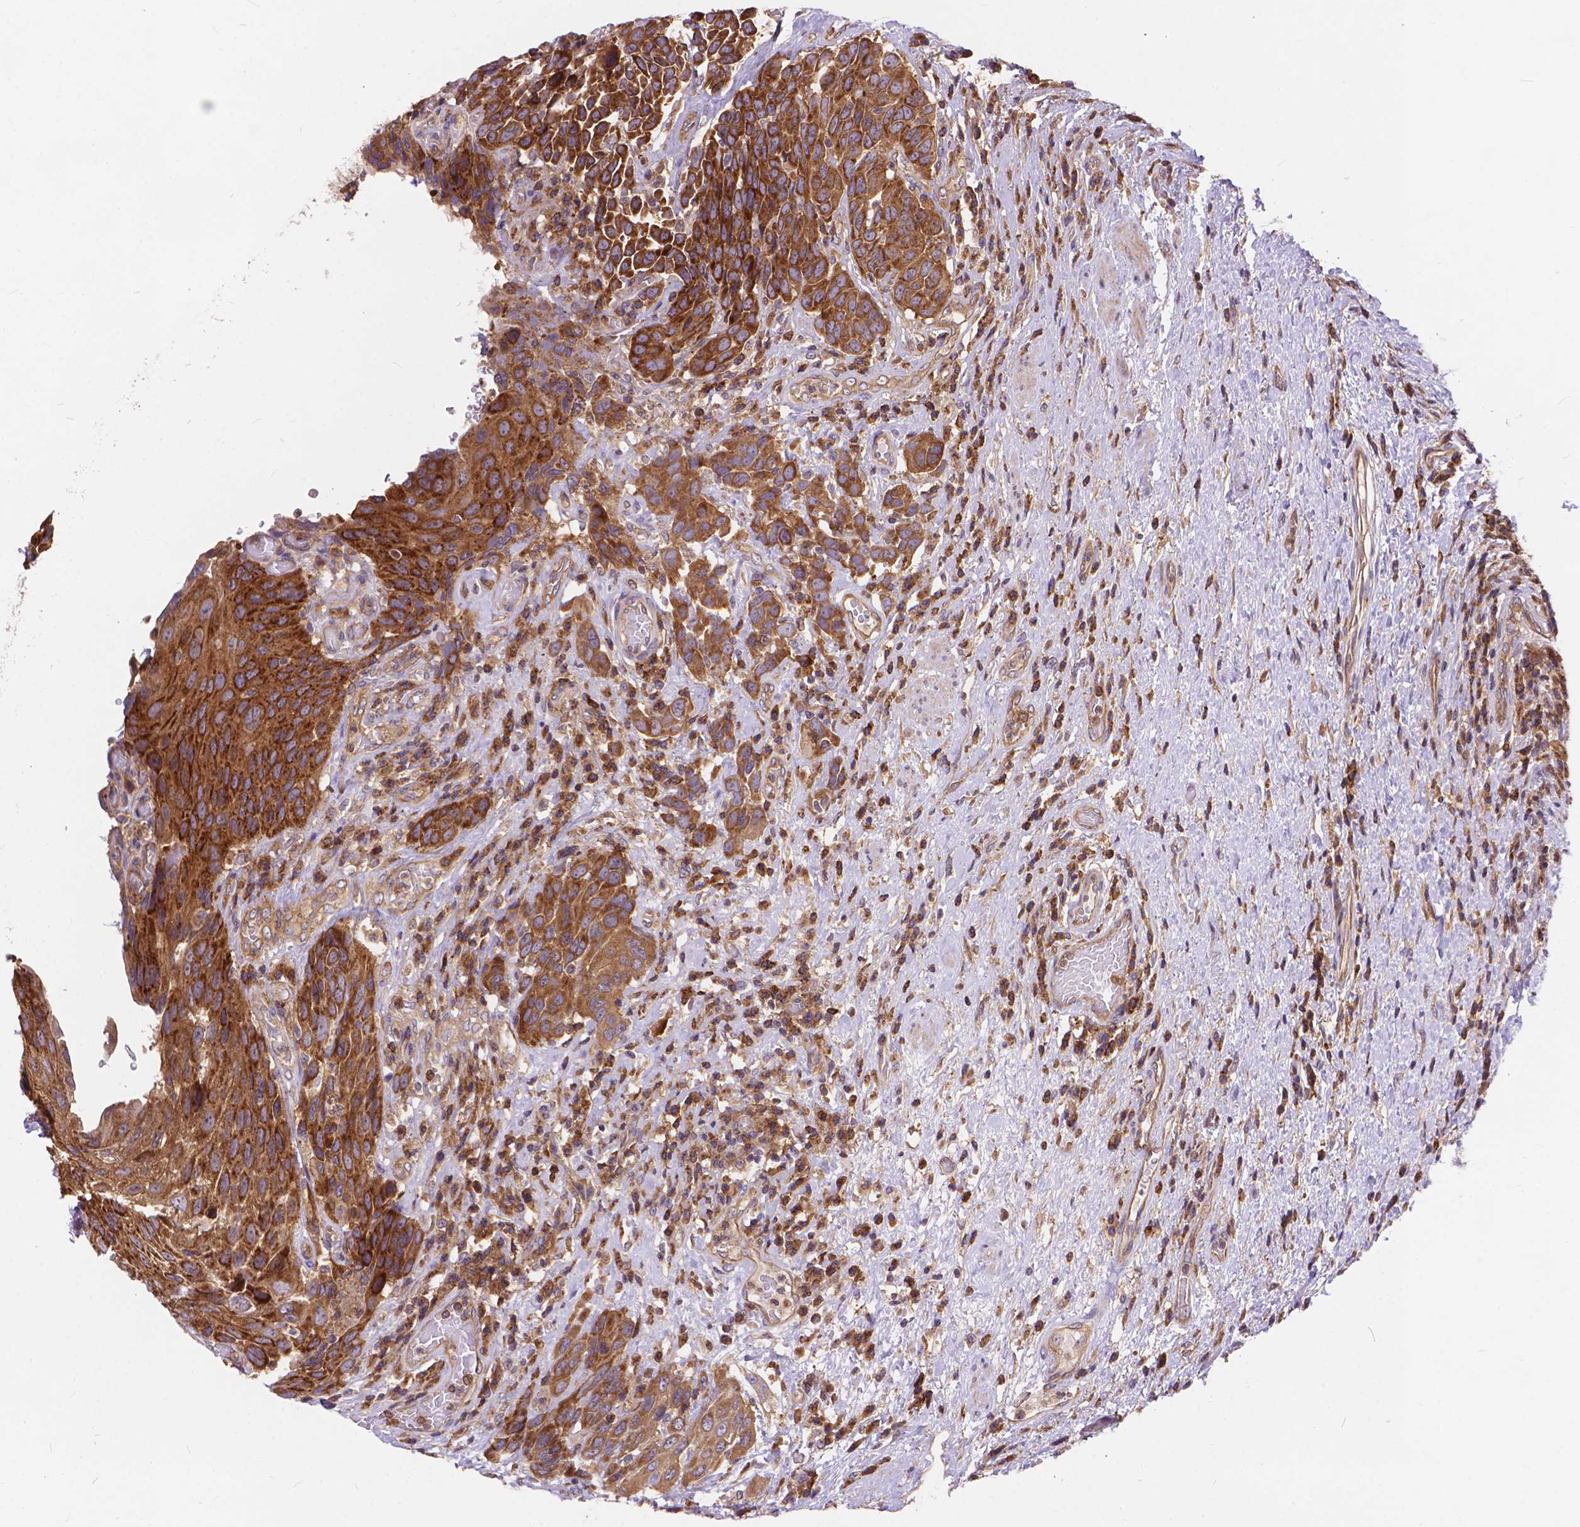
{"staining": {"intensity": "moderate", "quantity": ">75%", "location": "cytoplasmic/membranous"}, "tissue": "urothelial cancer", "cell_type": "Tumor cells", "image_type": "cancer", "snomed": [{"axis": "morphology", "description": "Urothelial carcinoma, High grade"}, {"axis": "topography", "description": "Urinary bladder"}], "caption": "Urothelial carcinoma (high-grade) tissue shows moderate cytoplasmic/membranous staining in approximately >75% of tumor cells The staining is performed using DAB brown chromogen to label protein expression. The nuclei are counter-stained blue using hematoxylin.", "gene": "ARAP1", "patient": {"sex": "female", "age": 70}}